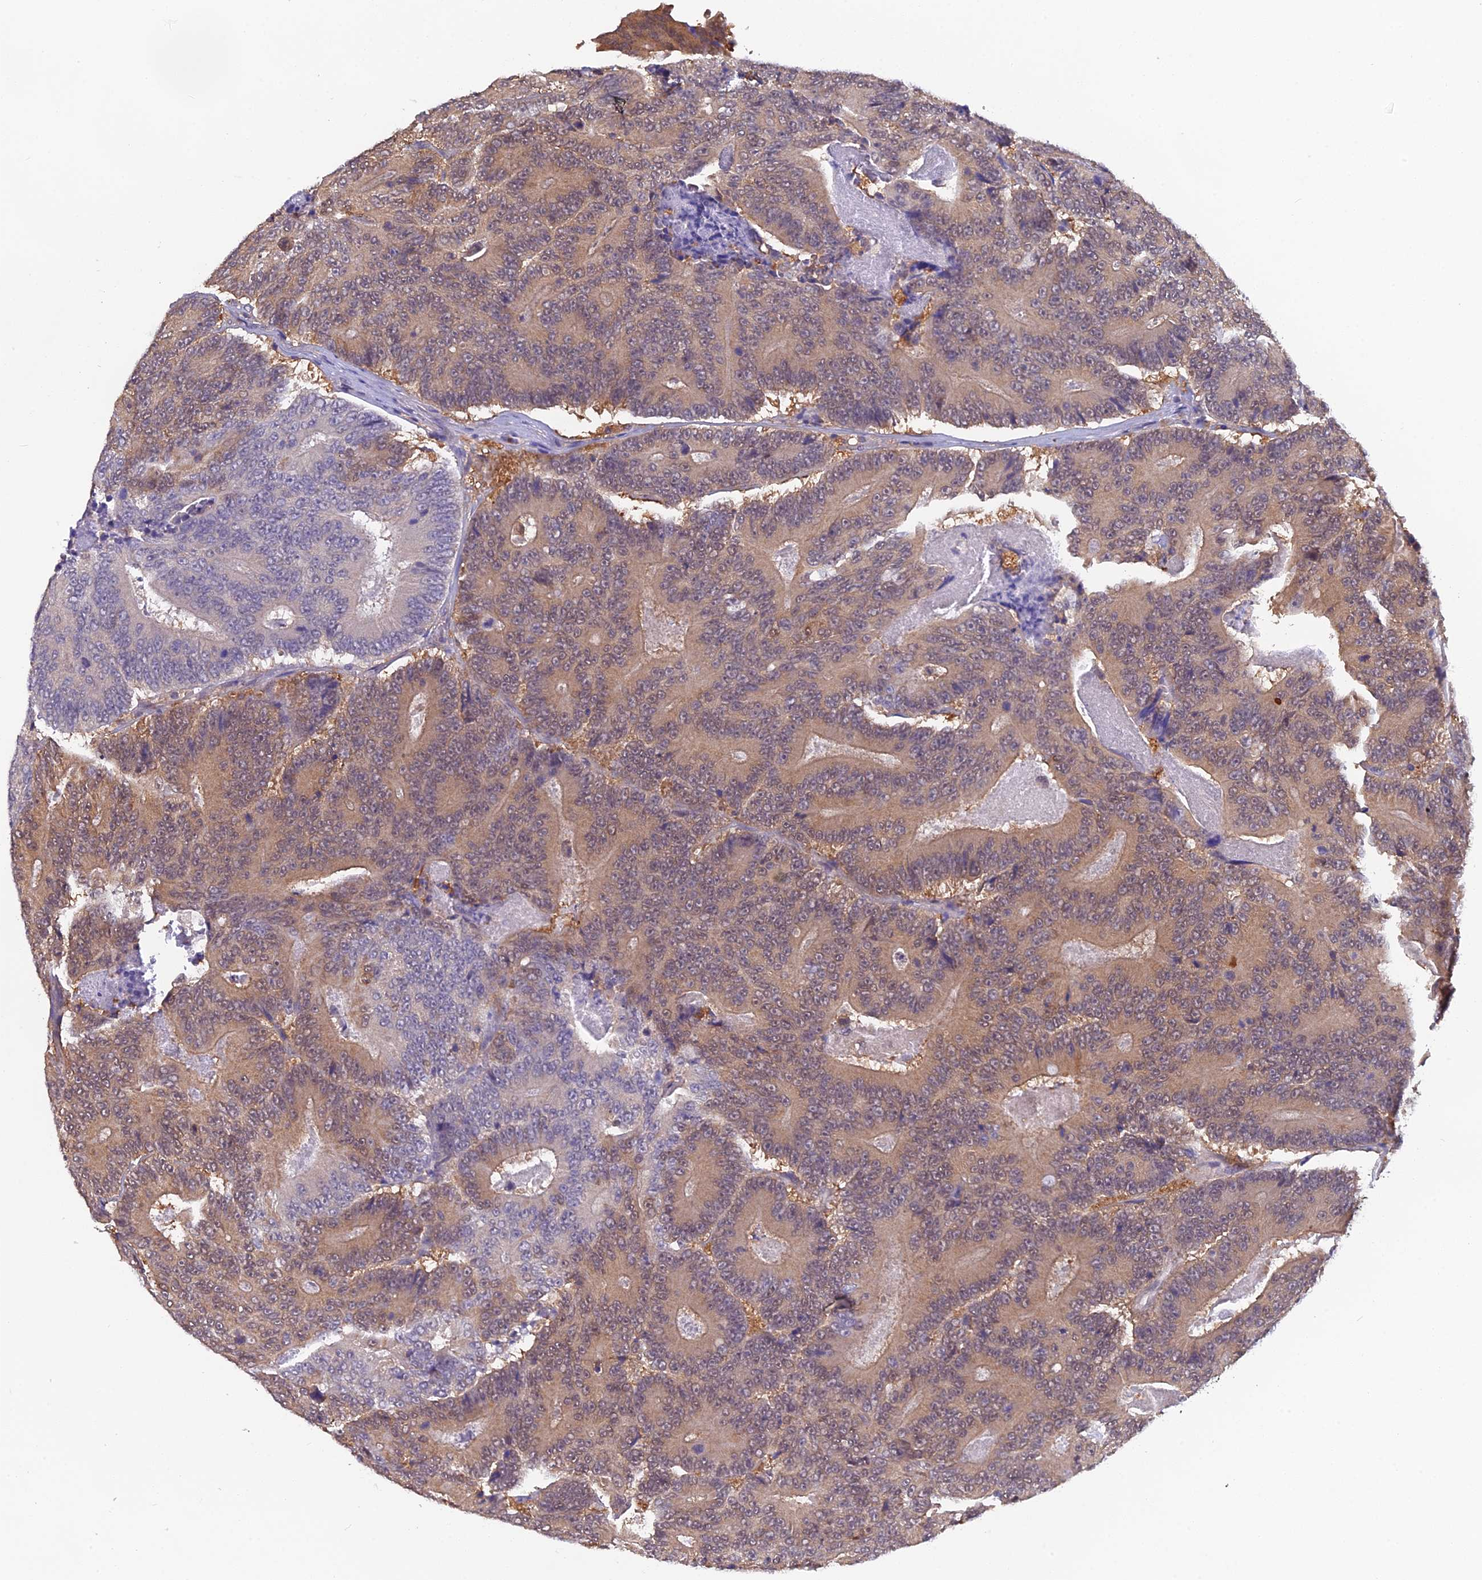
{"staining": {"intensity": "weak", "quantity": ">75%", "location": "cytoplasmic/membranous,nuclear"}, "tissue": "colorectal cancer", "cell_type": "Tumor cells", "image_type": "cancer", "snomed": [{"axis": "morphology", "description": "Adenocarcinoma, NOS"}, {"axis": "topography", "description": "Colon"}], "caption": "IHC micrograph of human colorectal cancer stained for a protein (brown), which exhibits low levels of weak cytoplasmic/membranous and nuclear positivity in approximately >75% of tumor cells.", "gene": "HINT1", "patient": {"sex": "male", "age": 83}}